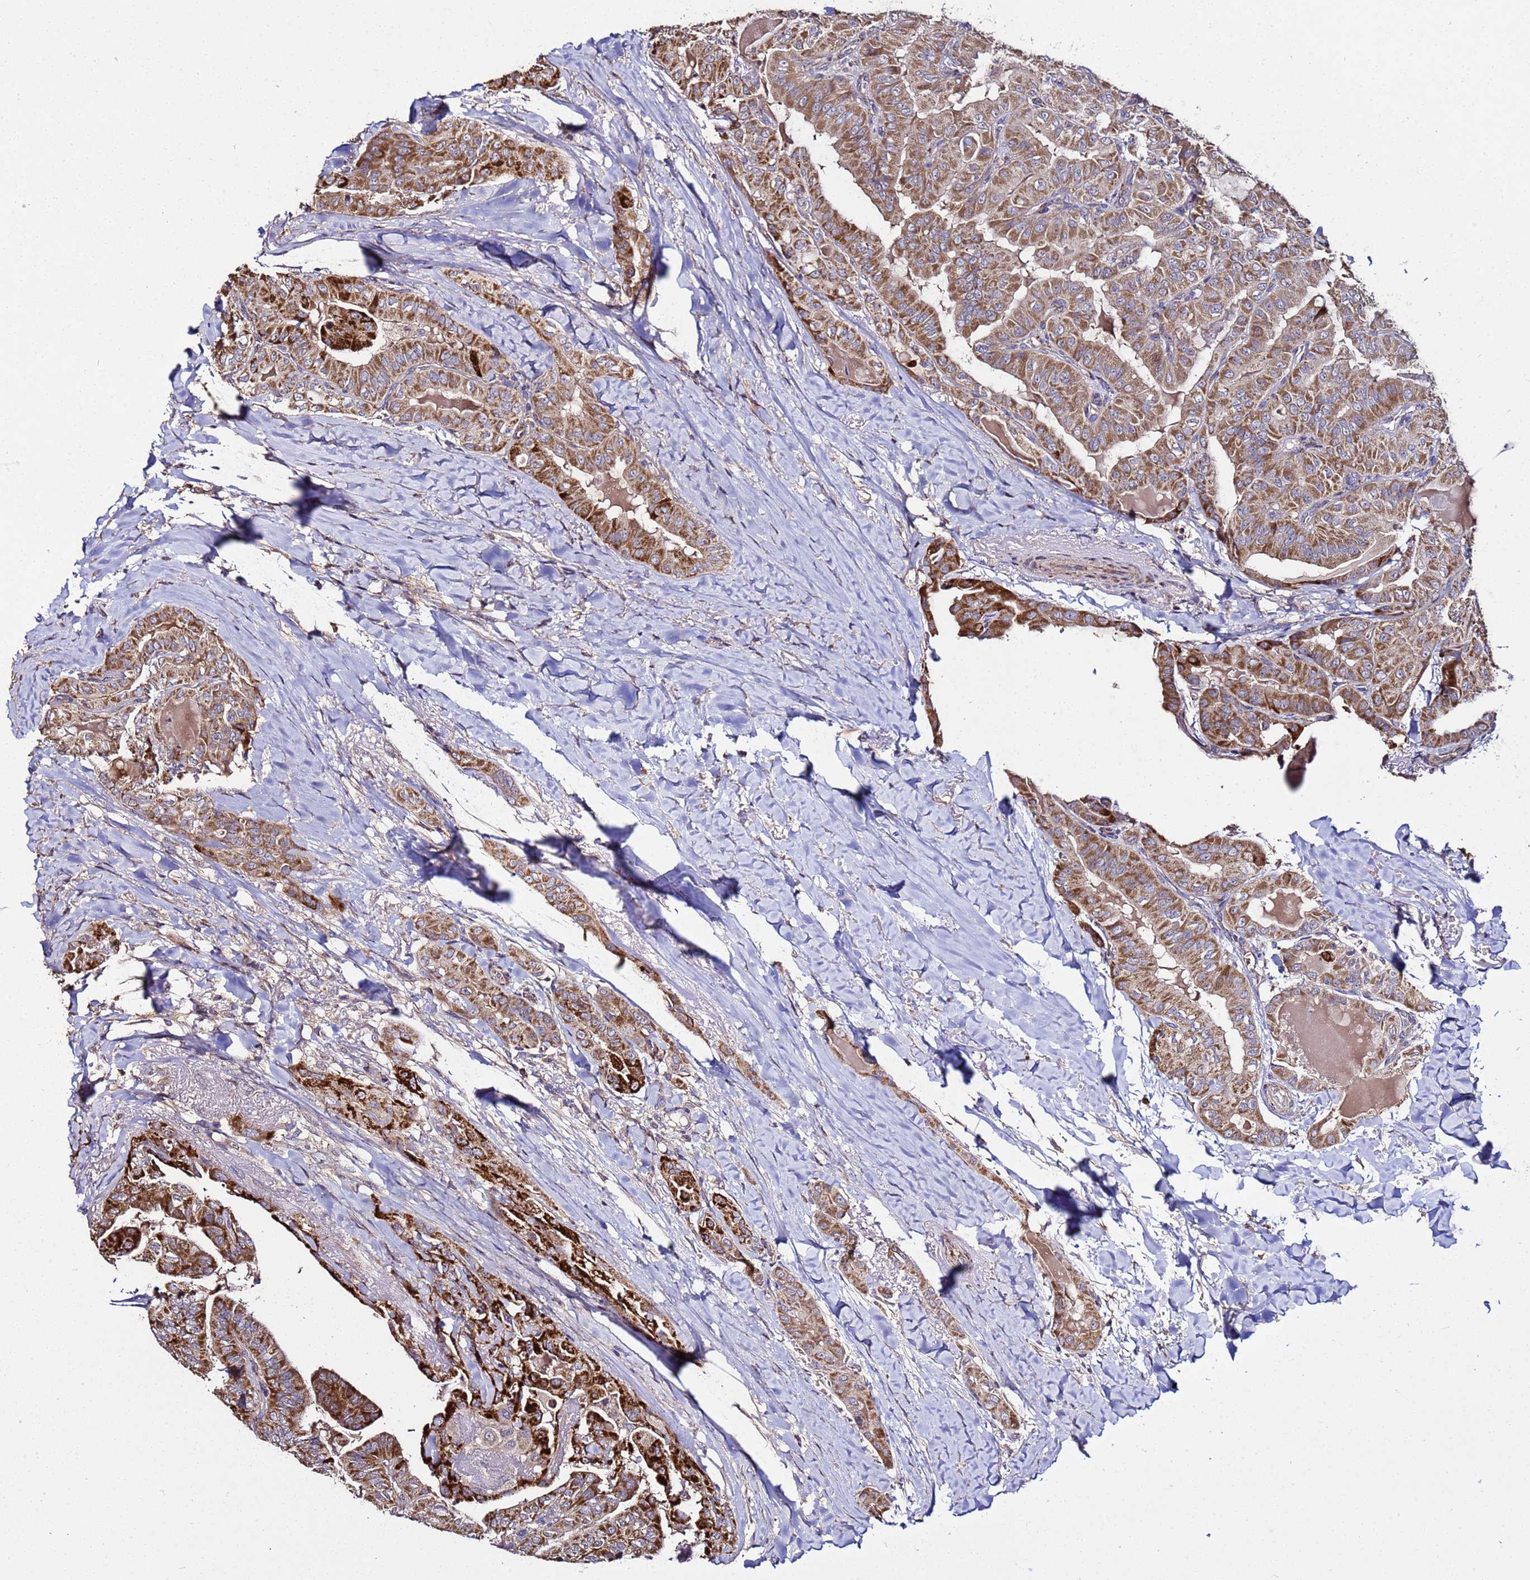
{"staining": {"intensity": "strong", "quantity": ">75%", "location": "cytoplasmic/membranous"}, "tissue": "thyroid cancer", "cell_type": "Tumor cells", "image_type": "cancer", "snomed": [{"axis": "morphology", "description": "Papillary adenocarcinoma, NOS"}, {"axis": "topography", "description": "Thyroid gland"}], "caption": "A brown stain highlights strong cytoplasmic/membranous expression of a protein in human thyroid papillary adenocarcinoma tumor cells.", "gene": "WNK4", "patient": {"sex": "female", "age": 68}}